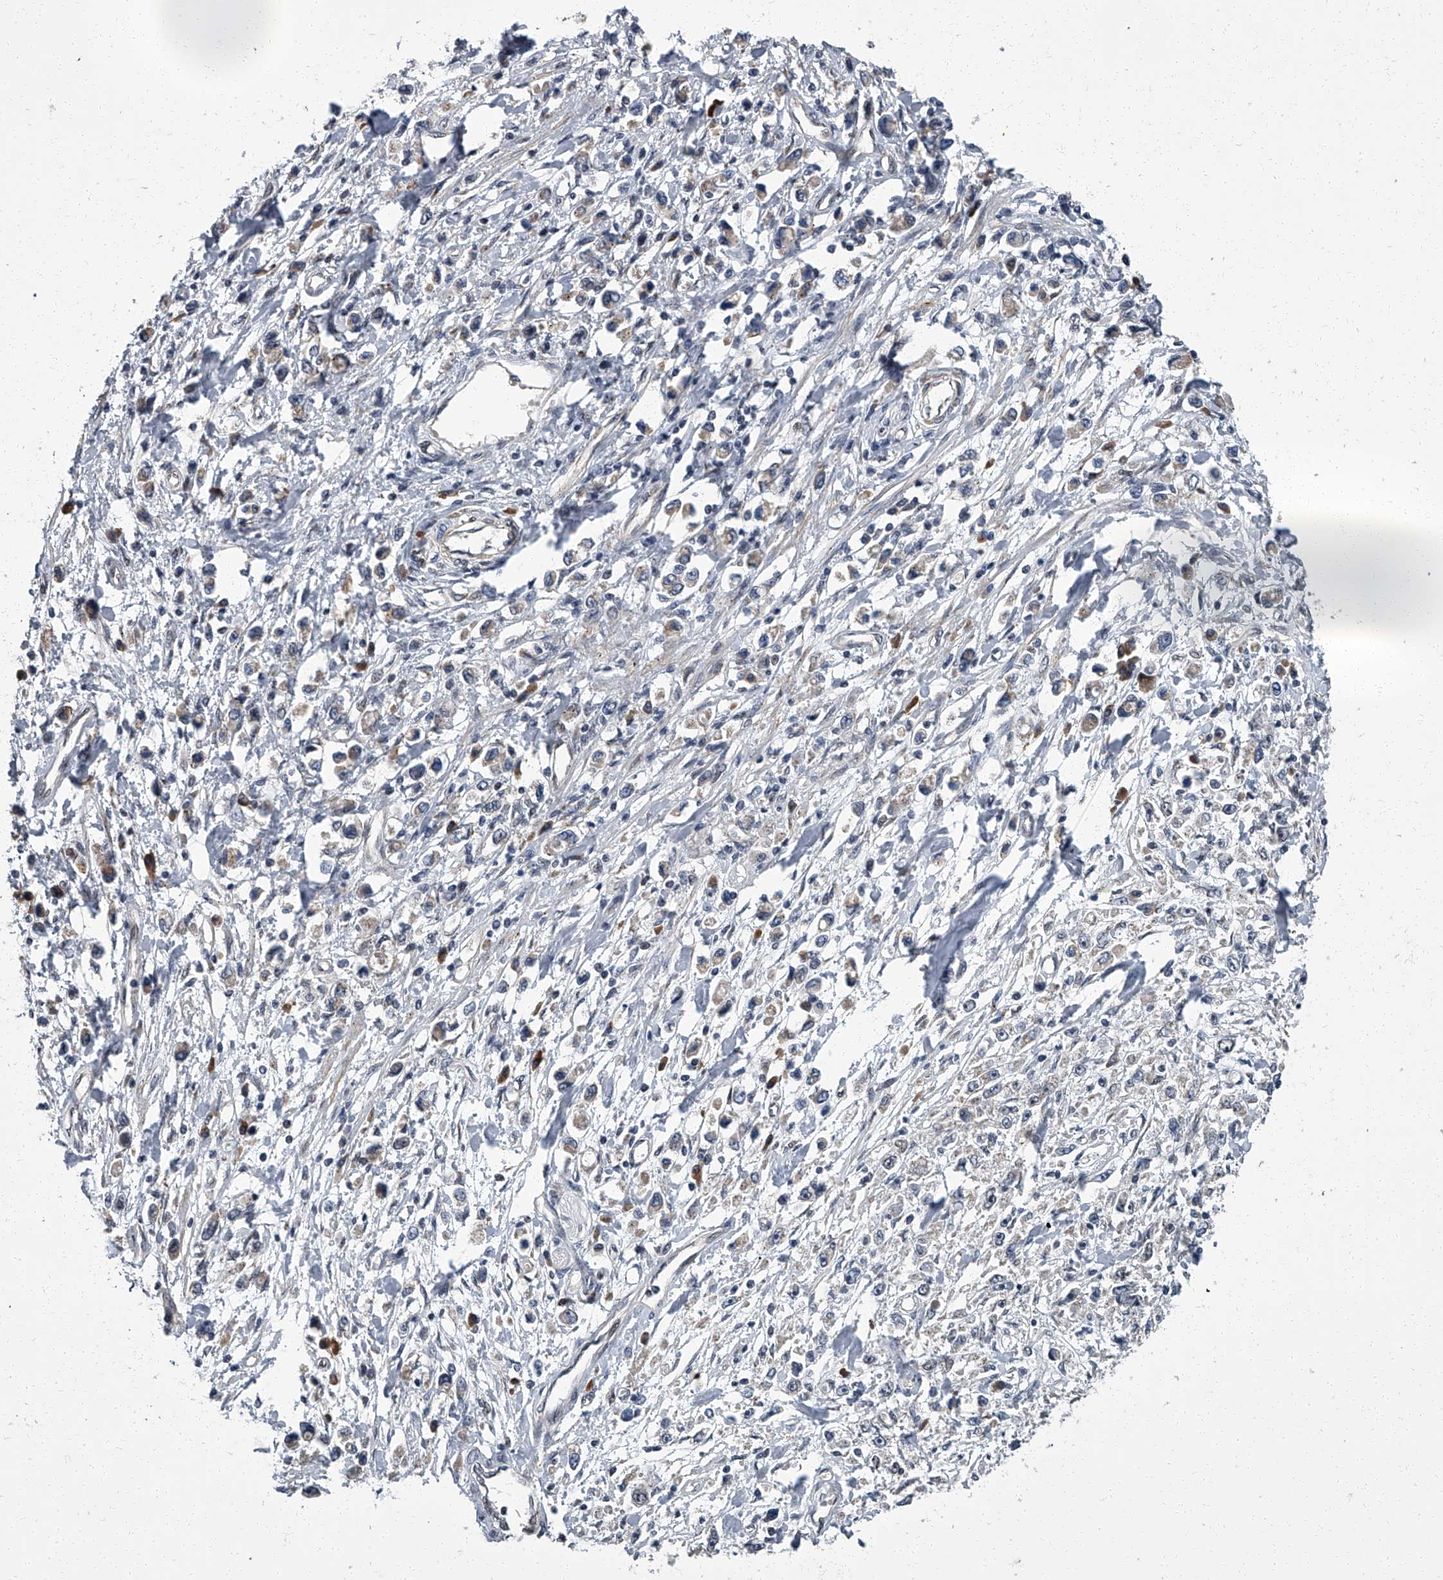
{"staining": {"intensity": "negative", "quantity": "none", "location": "none"}, "tissue": "stomach cancer", "cell_type": "Tumor cells", "image_type": "cancer", "snomed": [{"axis": "morphology", "description": "Adenocarcinoma, NOS"}, {"axis": "topography", "description": "Stomach"}], "caption": "A high-resolution micrograph shows IHC staining of stomach adenocarcinoma, which demonstrates no significant staining in tumor cells.", "gene": "ZNF274", "patient": {"sex": "female", "age": 59}}